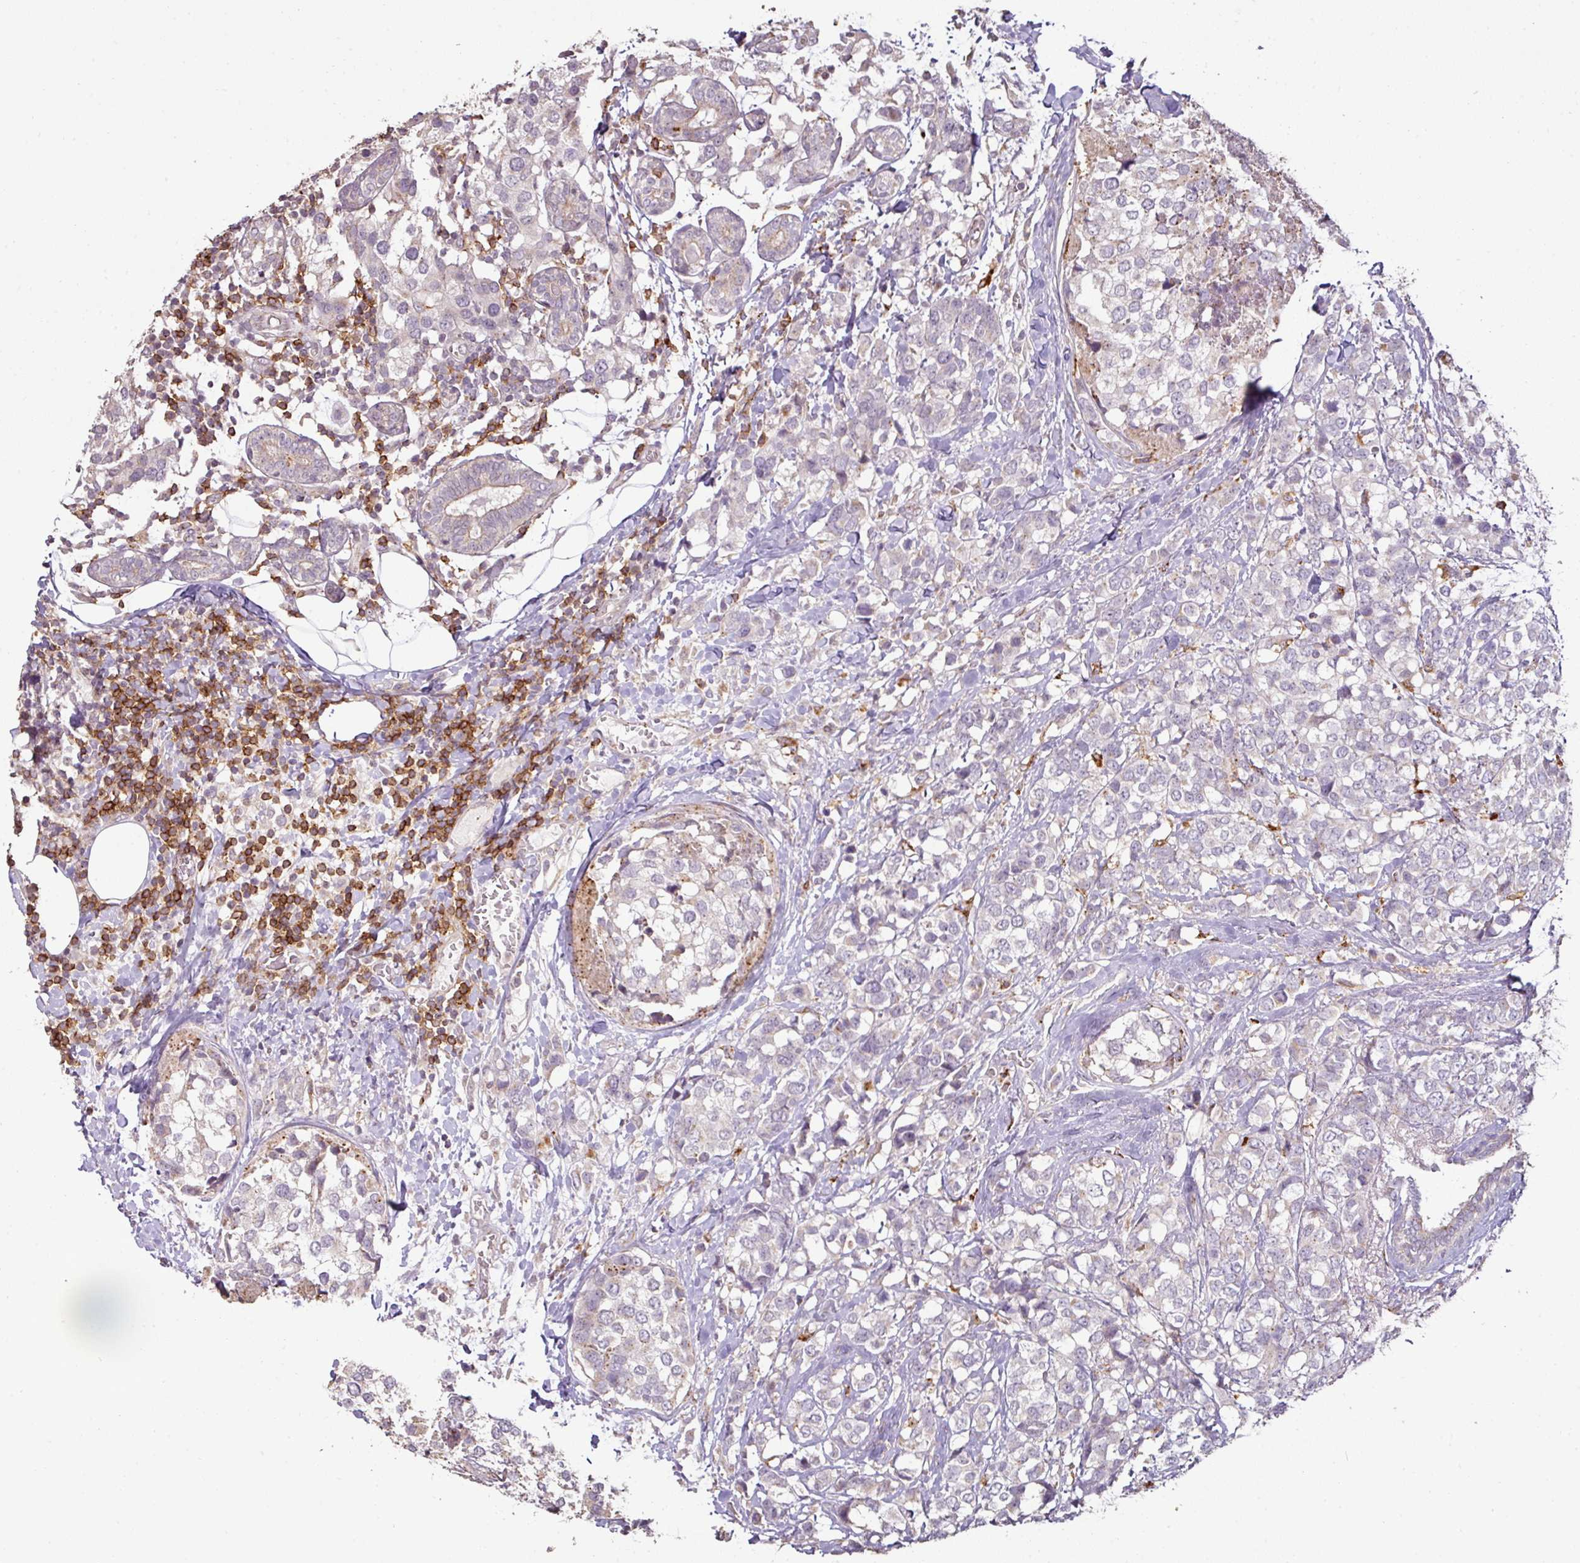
{"staining": {"intensity": "negative", "quantity": "none", "location": "none"}, "tissue": "breast cancer", "cell_type": "Tumor cells", "image_type": "cancer", "snomed": [{"axis": "morphology", "description": "Lobular carcinoma"}, {"axis": "topography", "description": "Breast"}], "caption": "Breast cancer was stained to show a protein in brown. There is no significant staining in tumor cells.", "gene": "CXCR5", "patient": {"sex": "female", "age": 59}}